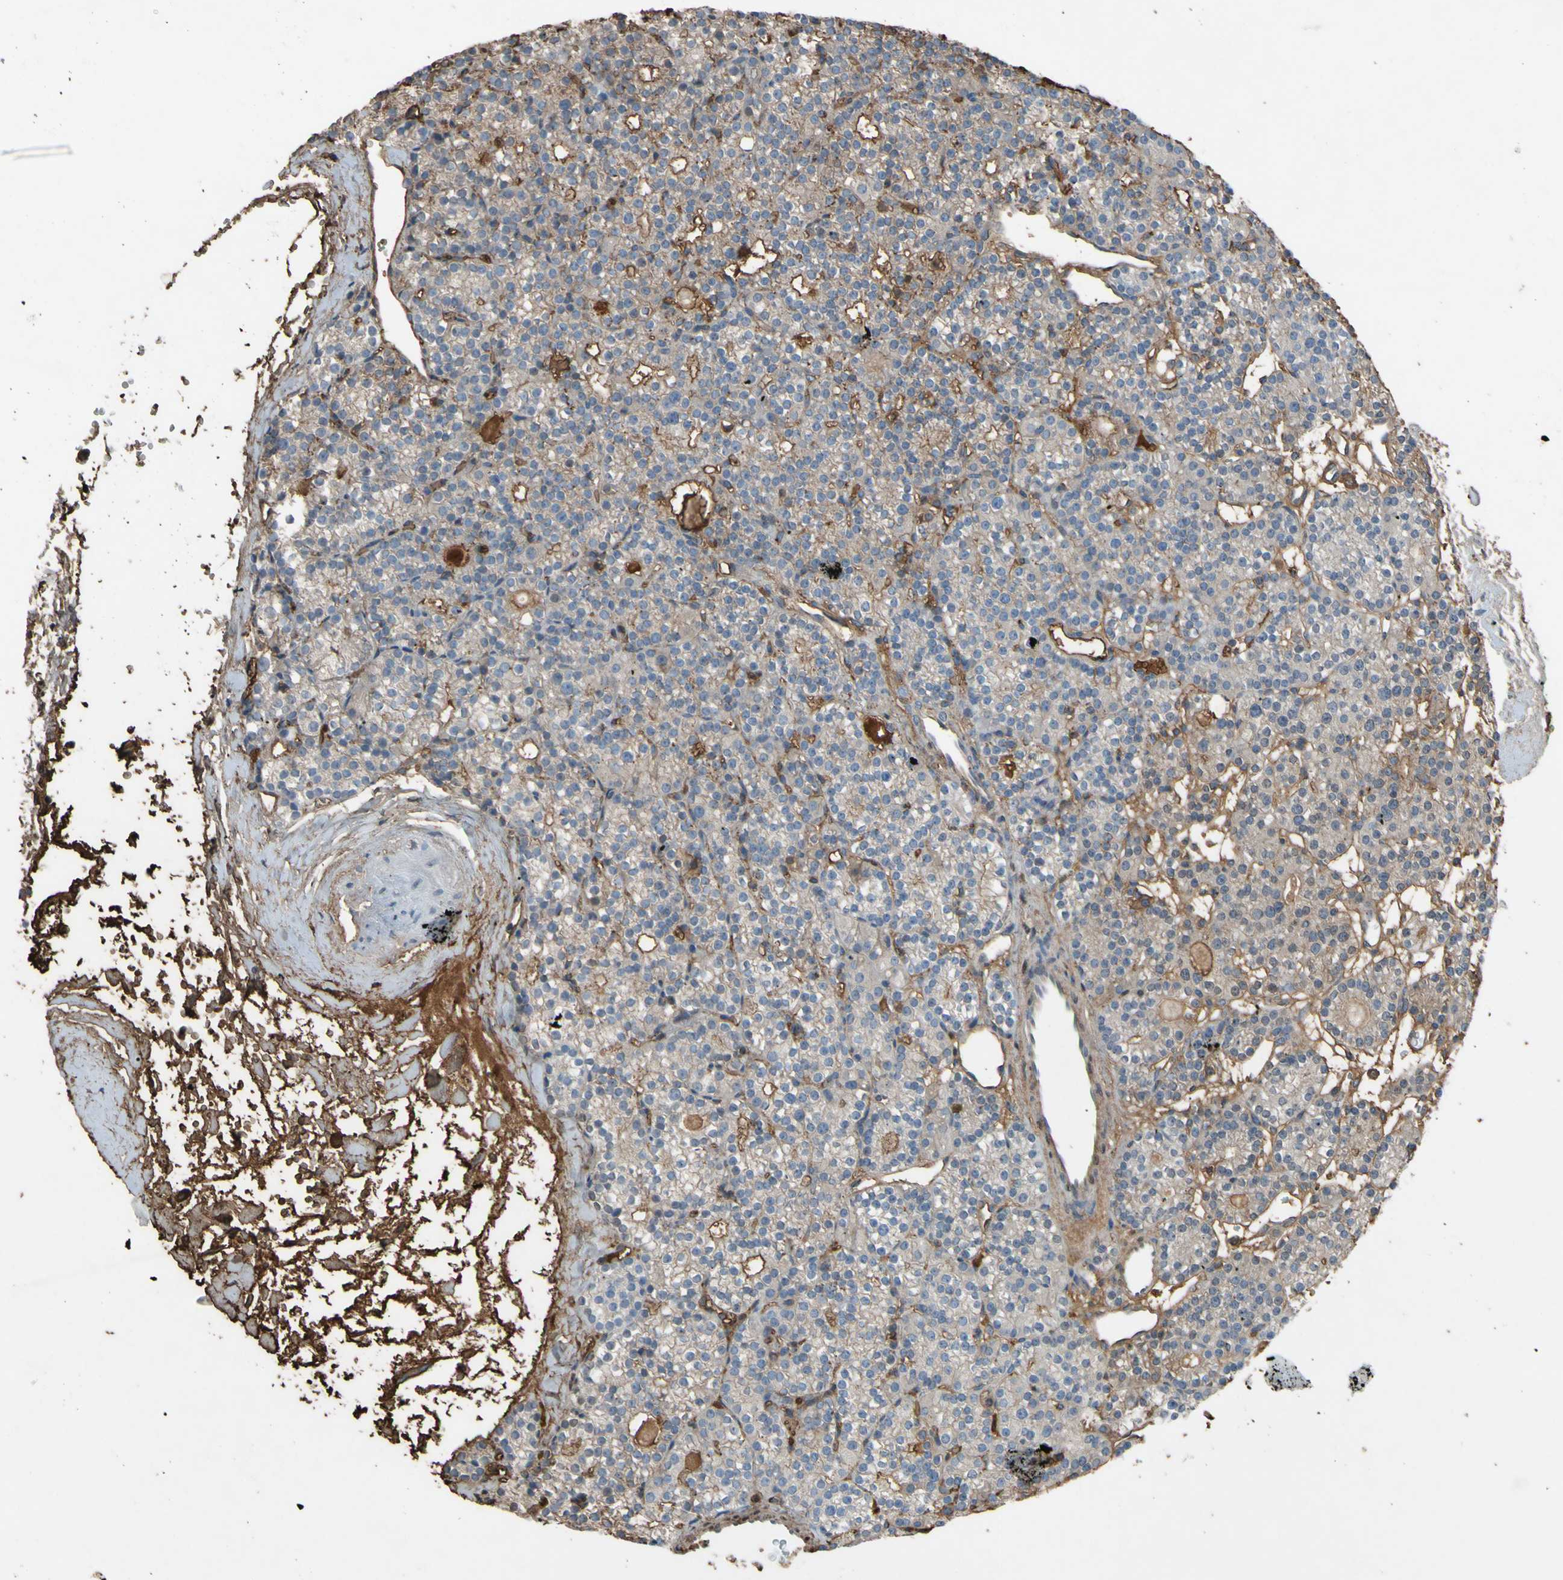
{"staining": {"intensity": "weak", "quantity": ">75%", "location": "cytoplasmic/membranous"}, "tissue": "parathyroid gland", "cell_type": "Glandular cells", "image_type": "normal", "snomed": [{"axis": "morphology", "description": "Normal tissue, NOS"}, {"axis": "topography", "description": "Parathyroid gland"}], "caption": "This micrograph demonstrates benign parathyroid gland stained with immunohistochemistry (IHC) to label a protein in brown. The cytoplasmic/membranous of glandular cells show weak positivity for the protein. Nuclei are counter-stained blue.", "gene": "PTGDS", "patient": {"sex": "female", "age": 64}}